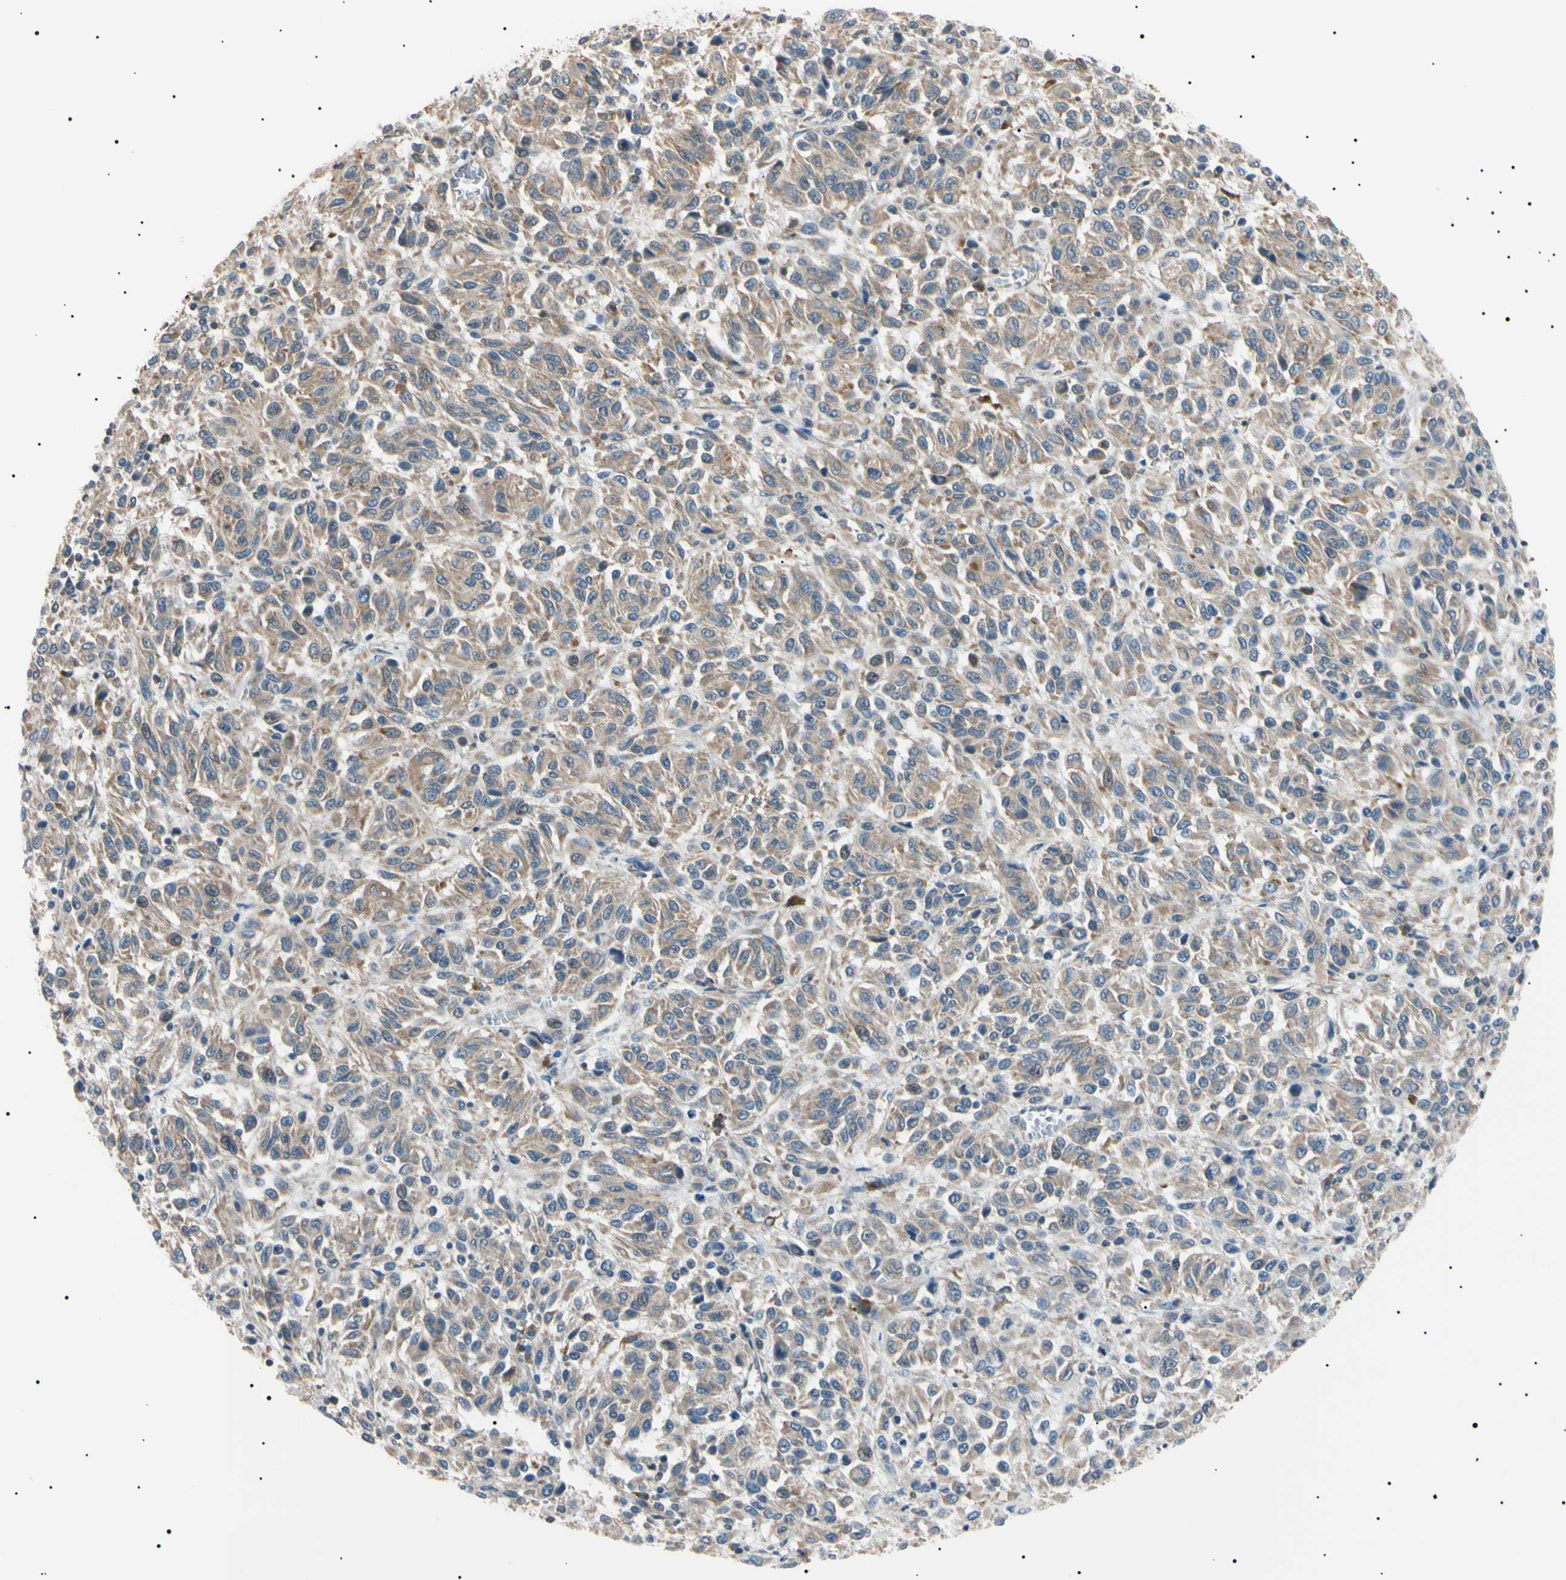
{"staining": {"intensity": "weak", "quantity": ">75%", "location": "cytoplasmic/membranous"}, "tissue": "melanoma", "cell_type": "Tumor cells", "image_type": "cancer", "snomed": [{"axis": "morphology", "description": "Malignant melanoma, Metastatic site"}, {"axis": "topography", "description": "Lung"}], "caption": "This histopathology image displays immunohistochemistry (IHC) staining of melanoma, with low weak cytoplasmic/membranous expression in approximately >75% of tumor cells.", "gene": "VAPA", "patient": {"sex": "male", "age": 64}}